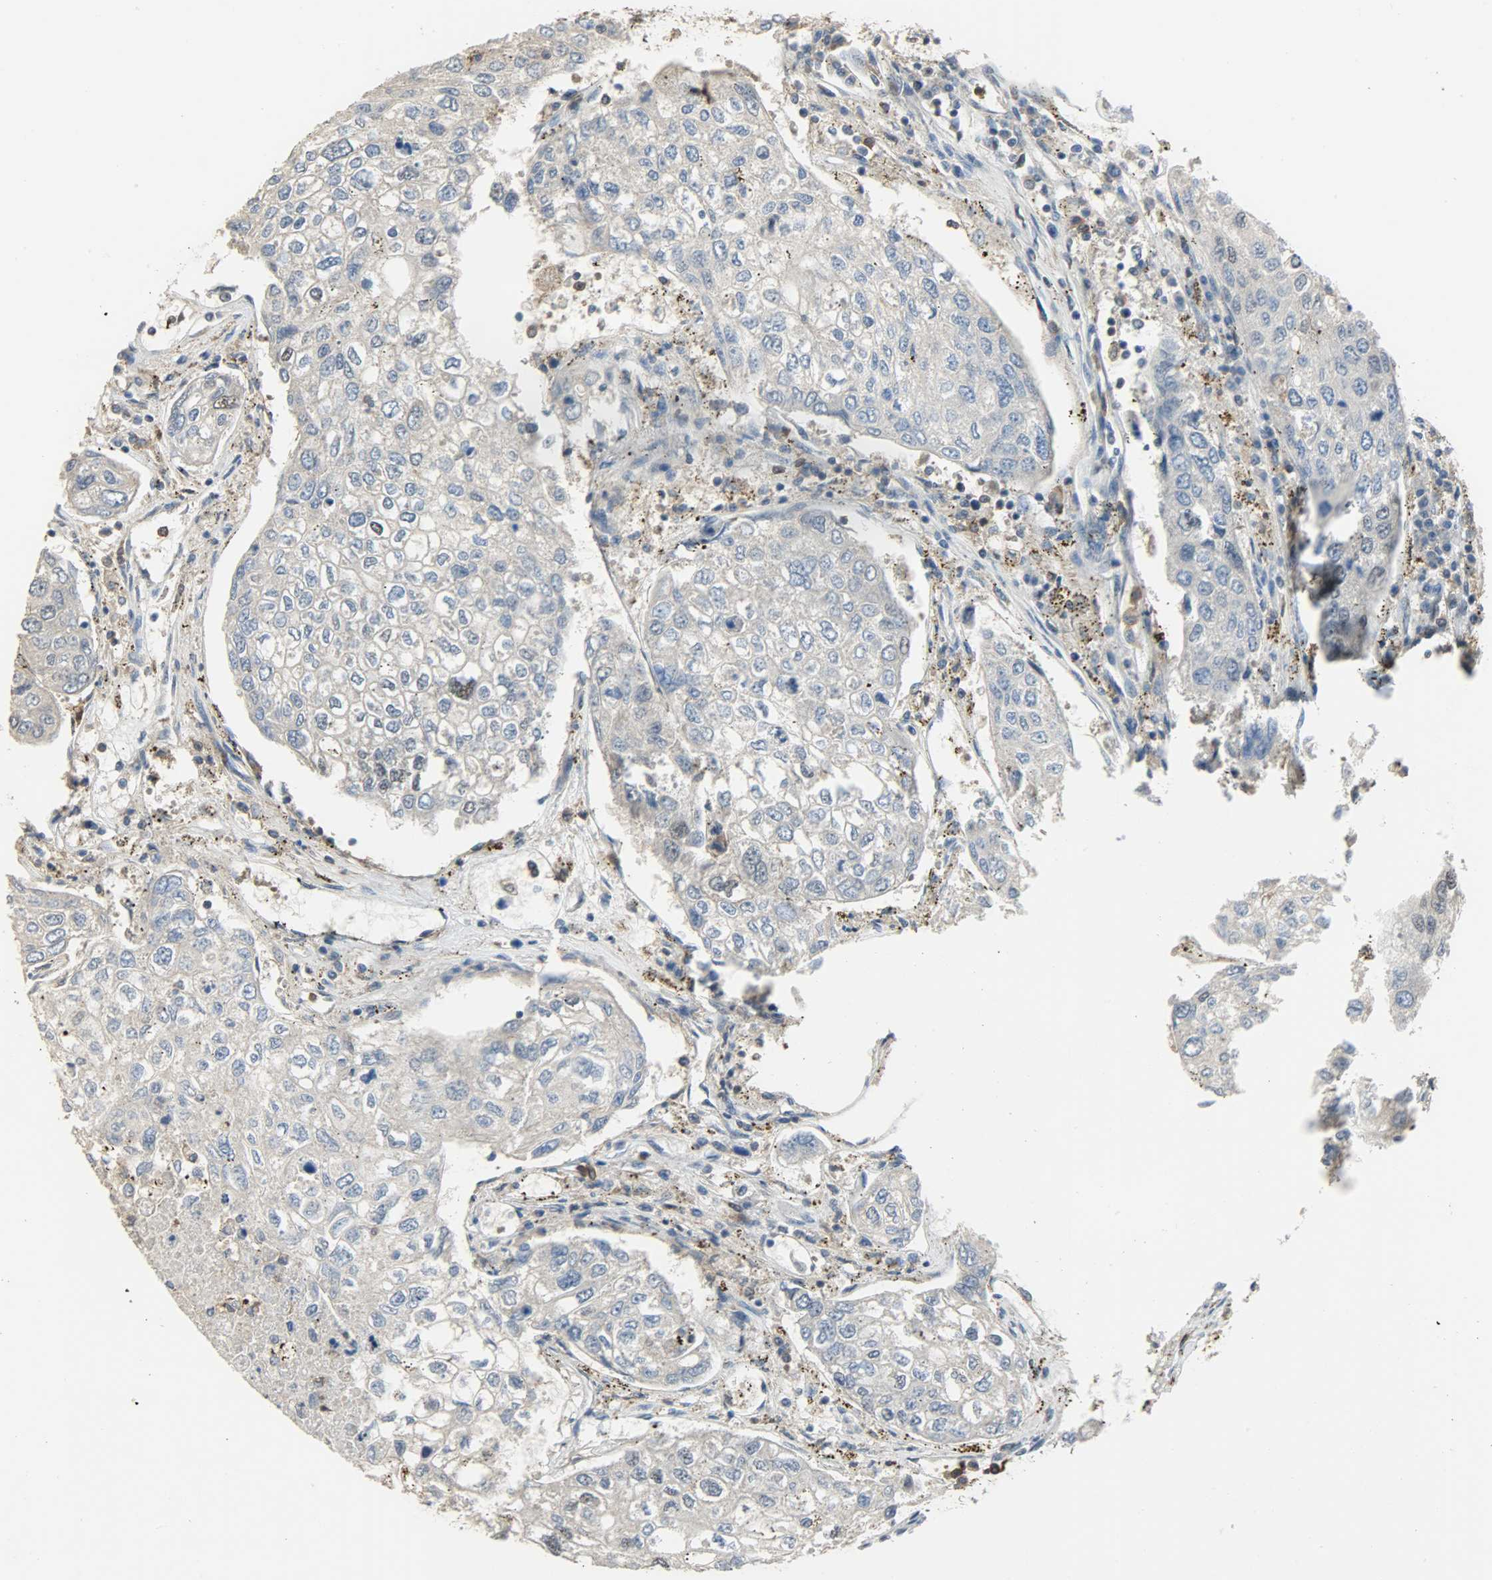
{"staining": {"intensity": "negative", "quantity": "none", "location": "none"}, "tissue": "urothelial cancer", "cell_type": "Tumor cells", "image_type": "cancer", "snomed": [{"axis": "morphology", "description": "Urothelial carcinoma, High grade"}, {"axis": "topography", "description": "Lymph node"}, {"axis": "topography", "description": "Urinary bladder"}], "caption": "IHC histopathology image of high-grade urothelial carcinoma stained for a protein (brown), which reveals no staining in tumor cells. (DAB (3,3'-diaminobenzidine) IHC visualized using brightfield microscopy, high magnification).", "gene": "SKAP2", "patient": {"sex": "male", "age": 51}}